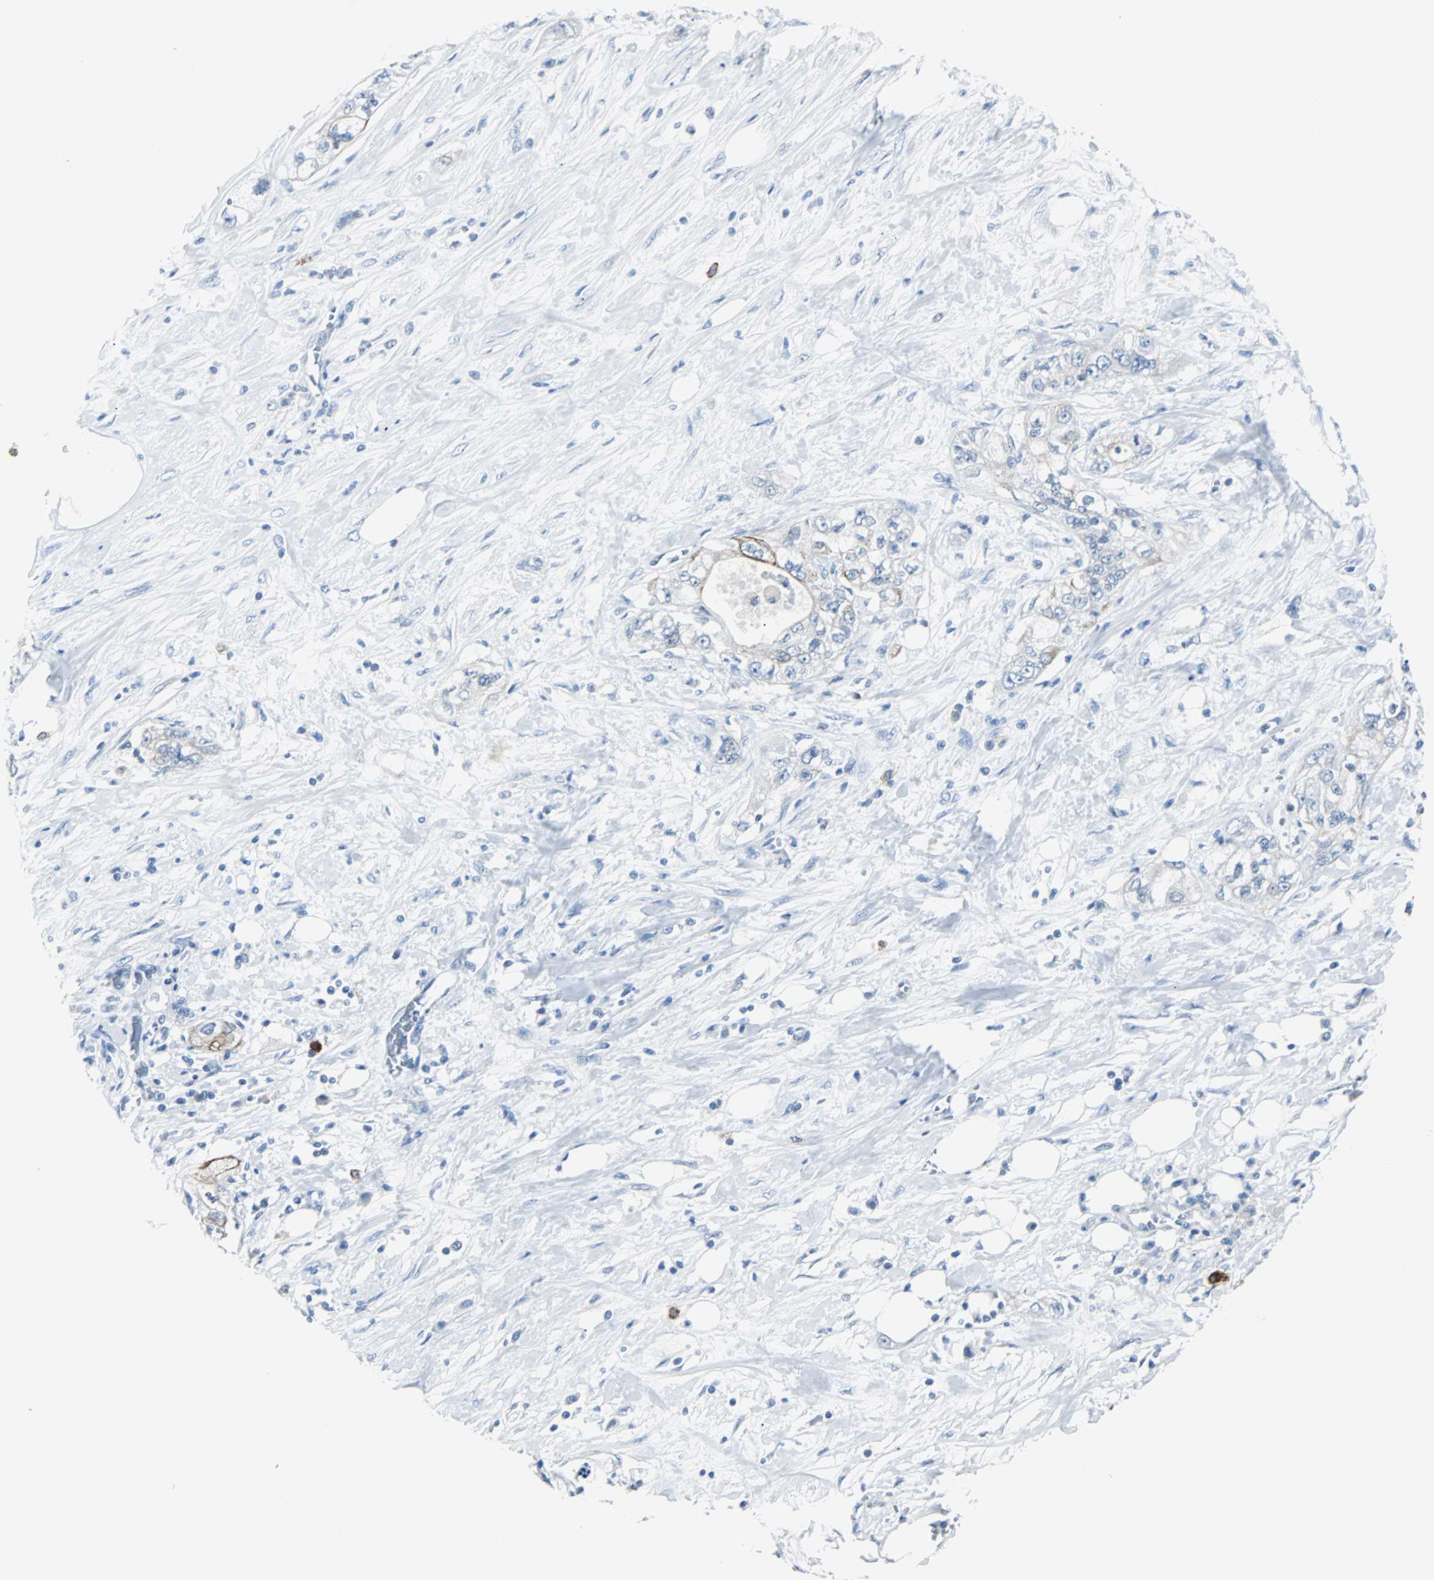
{"staining": {"intensity": "negative", "quantity": "none", "location": "none"}, "tissue": "pancreatic cancer", "cell_type": "Tumor cells", "image_type": "cancer", "snomed": [{"axis": "morphology", "description": "Adenocarcinoma, NOS"}, {"axis": "topography", "description": "Pancreas"}], "caption": "Tumor cells show no significant protein positivity in pancreatic cancer (adenocarcinoma).", "gene": "RASA1", "patient": {"sex": "male", "age": 70}}